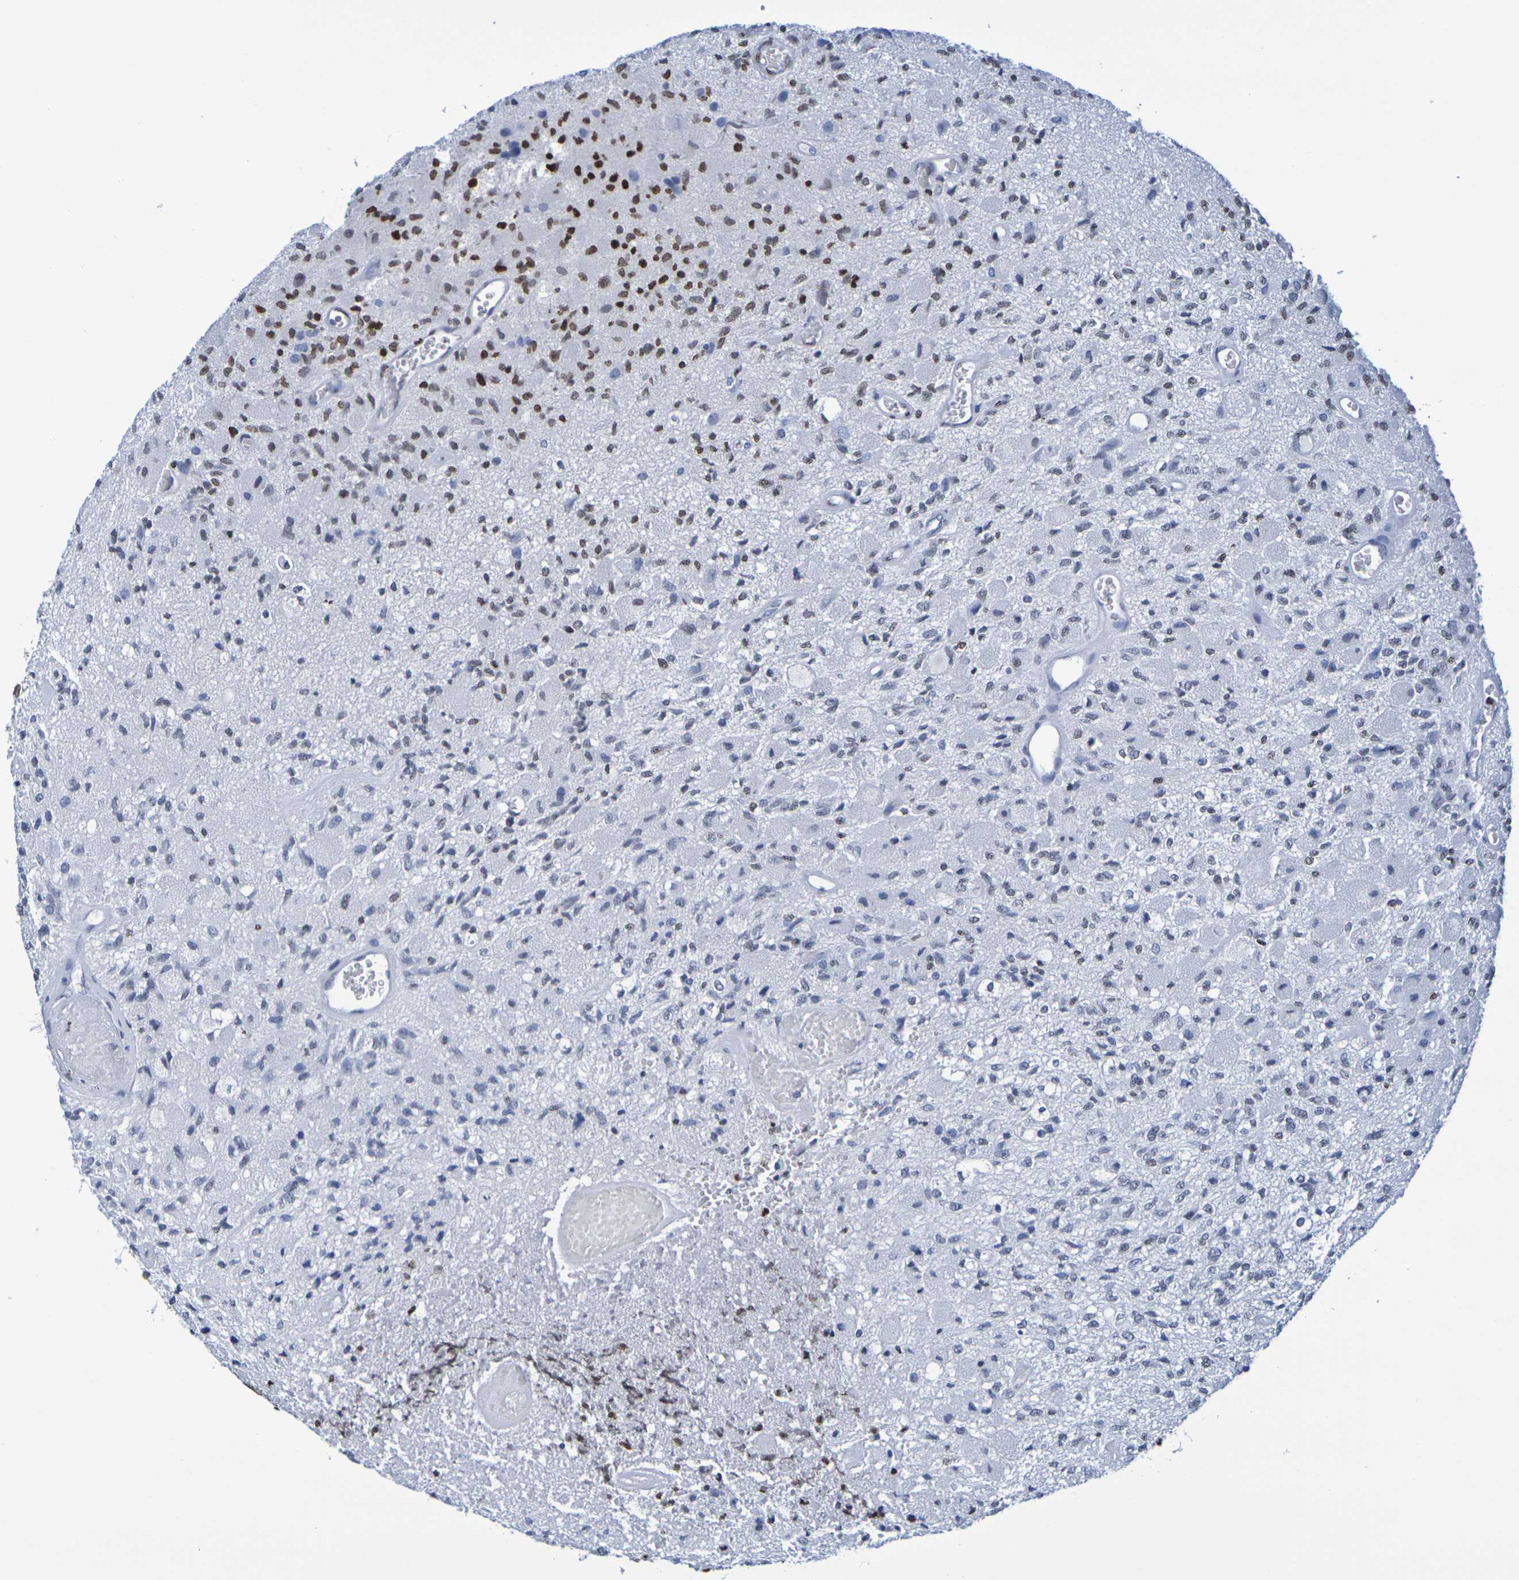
{"staining": {"intensity": "strong", "quantity": "<25%", "location": "nuclear"}, "tissue": "glioma", "cell_type": "Tumor cells", "image_type": "cancer", "snomed": [{"axis": "morphology", "description": "Normal tissue, NOS"}, {"axis": "morphology", "description": "Glioma, malignant, High grade"}, {"axis": "topography", "description": "Cerebral cortex"}], "caption": "Tumor cells demonstrate strong nuclear expression in about <25% of cells in glioma. The staining is performed using DAB brown chromogen to label protein expression. The nuclei are counter-stained blue using hematoxylin.", "gene": "H1-5", "patient": {"sex": "male", "age": 77}}